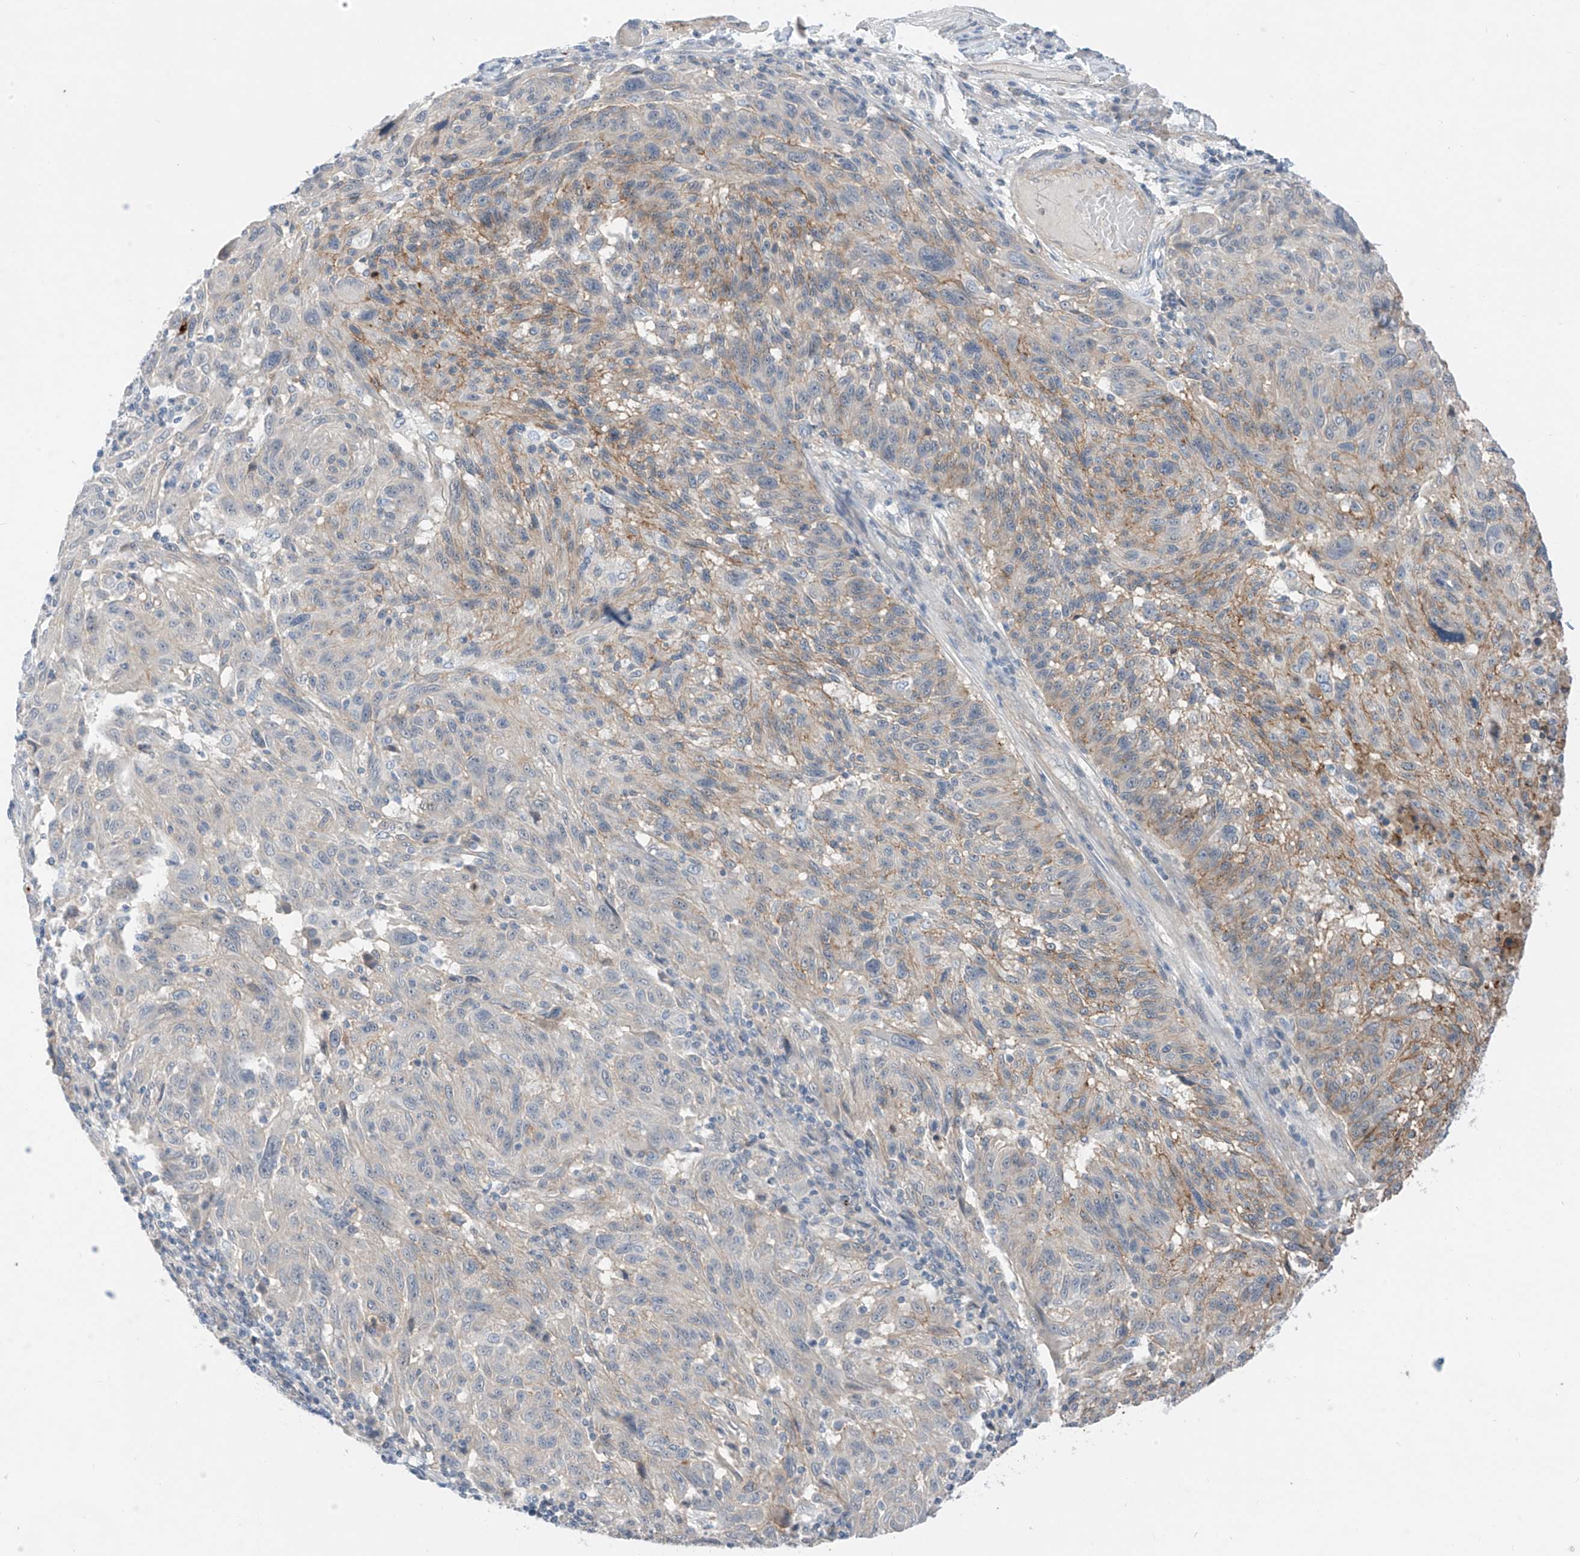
{"staining": {"intensity": "negative", "quantity": "none", "location": "none"}, "tissue": "melanoma", "cell_type": "Tumor cells", "image_type": "cancer", "snomed": [{"axis": "morphology", "description": "Malignant melanoma, NOS"}, {"axis": "topography", "description": "Skin"}], "caption": "IHC photomicrograph of neoplastic tissue: malignant melanoma stained with DAB (3,3'-diaminobenzidine) reveals no significant protein expression in tumor cells.", "gene": "ABLIM2", "patient": {"sex": "male", "age": 53}}